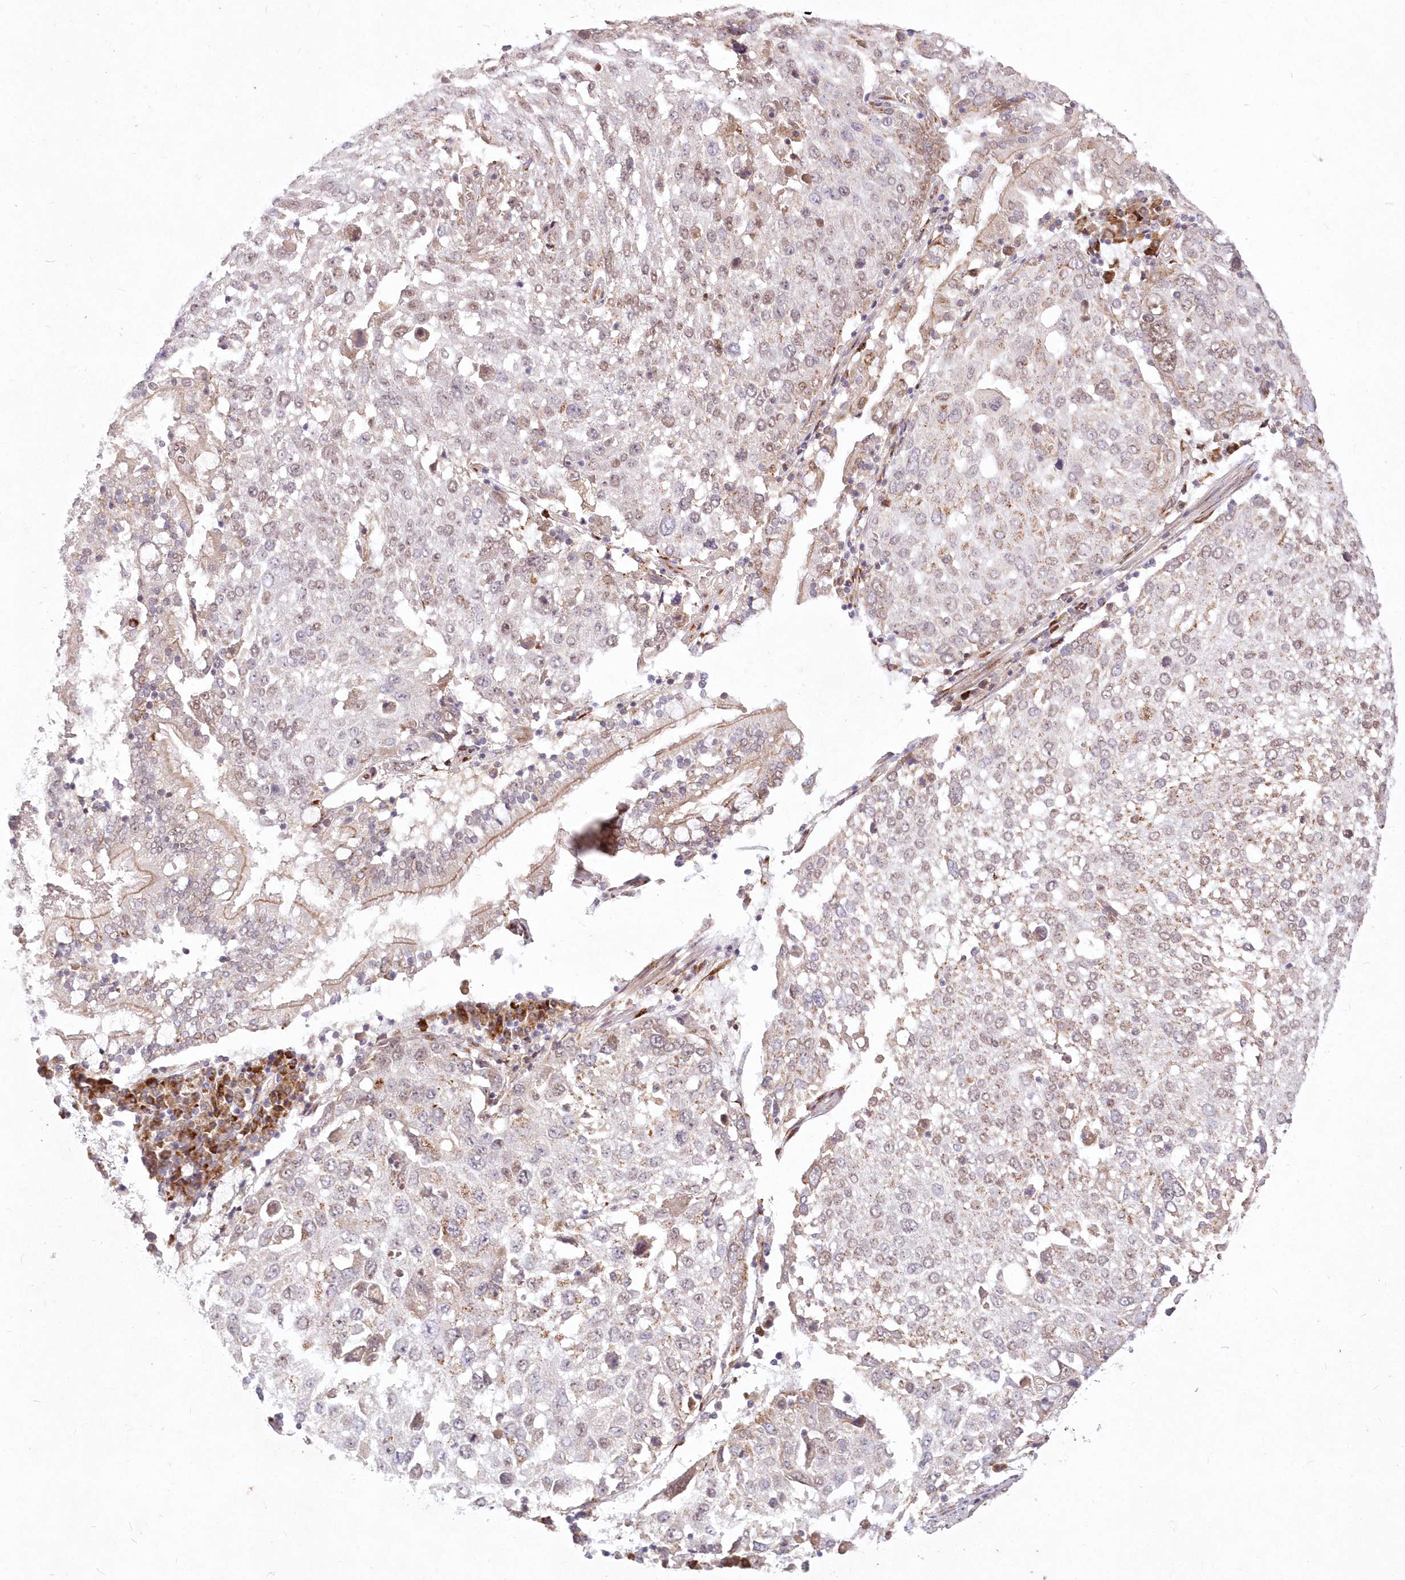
{"staining": {"intensity": "negative", "quantity": "none", "location": "none"}, "tissue": "lung cancer", "cell_type": "Tumor cells", "image_type": "cancer", "snomed": [{"axis": "morphology", "description": "Squamous cell carcinoma, NOS"}, {"axis": "topography", "description": "Lung"}], "caption": "A high-resolution histopathology image shows immunohistochemistry staining of lung squamous cell carcinoma, which displays no significant staining in tumor cells.", "gene": "LDB1", "patient": {"sex": "male", "age": 65}}